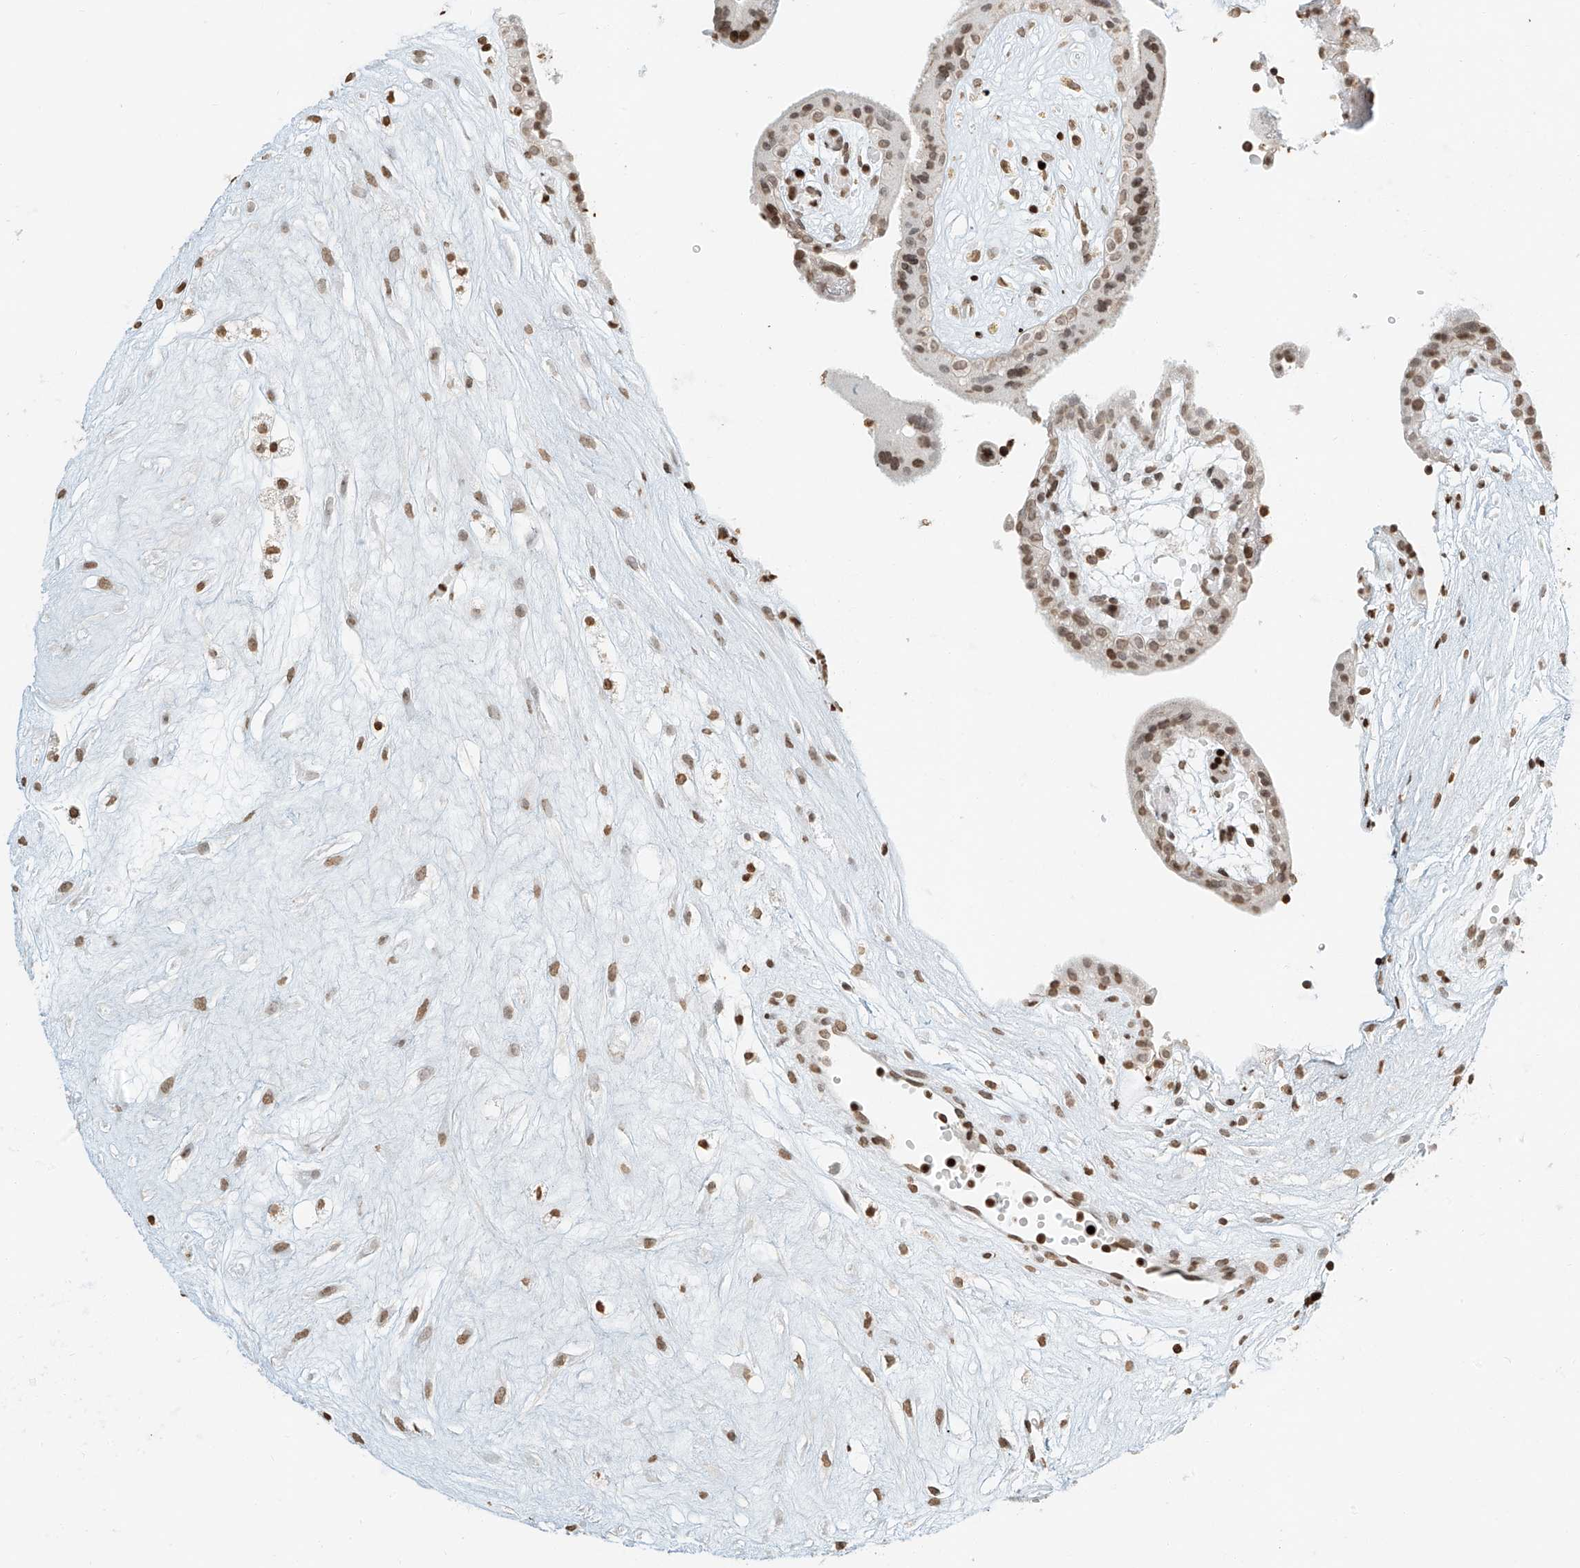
{"staining": {"intensity": "strong", "quantity": "25%-75%", "location": "nuclear"}, "tissue": "placenta", "cell_type": "Trophoblastic cells", "image_type": "normal", "snomed": [{"axis": "morphology", "description": "Normal tissue, NOS"}, {"axis": "topography", "description": "Placenta"}], "caption": "IHC (DAB (3,3'-diaminobenzidine)) staining of normal placenta demonstrates strong nuclear protein staining in about 25%-75% of trophoblastic cells.", "gene": "C17orf58", "patient": {"sex": "female", "age": 18}}